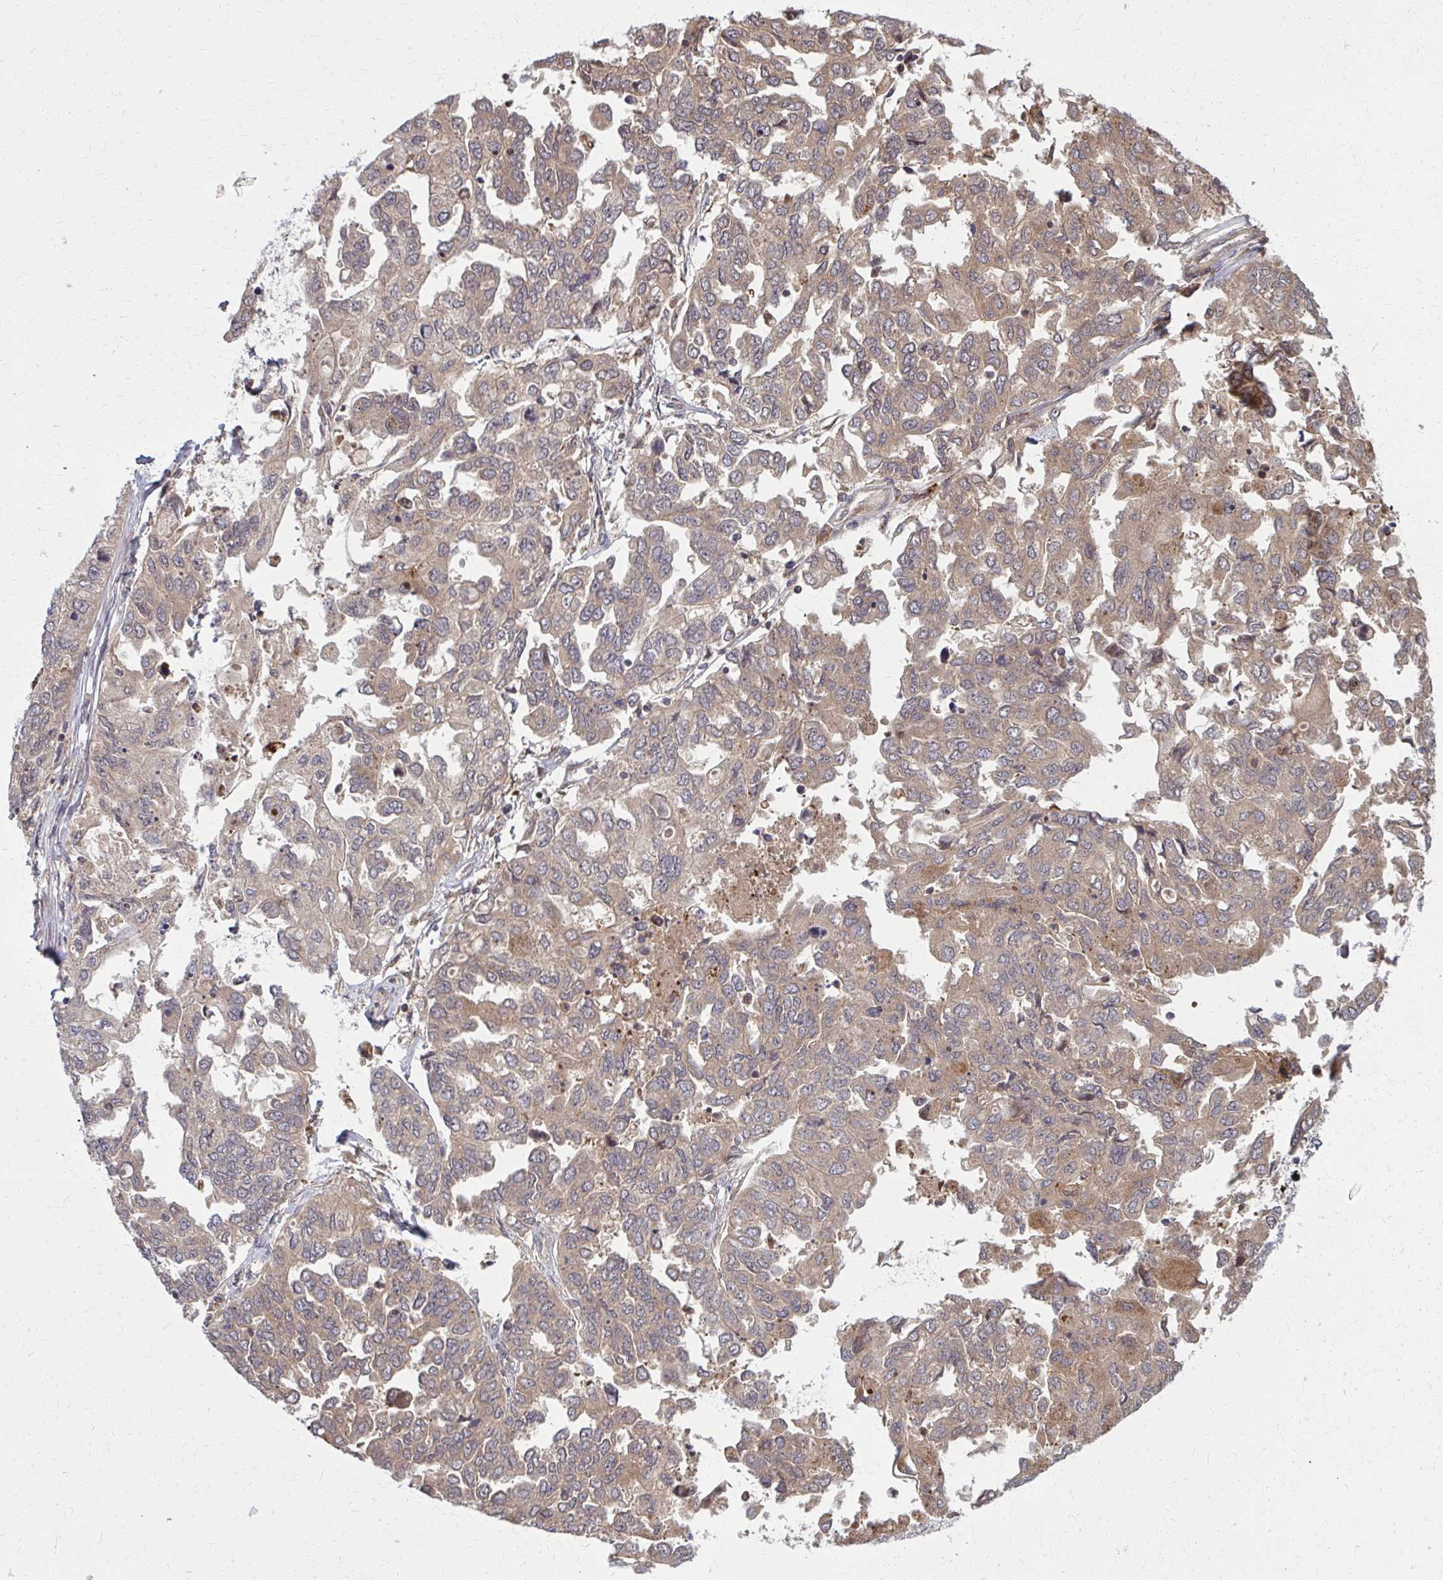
{"staining": {"intensity": "weak", "quantity": ">75%", "location": "cytoplasmic/membranous"}, "tissue": "ovarian cancer", "cell_type": "Tumor cells", "image_type": "cancer", "snomed": [{"axis": "morphology", "description": "Cystadenocarcinoma, serous, NOS"}, {"axis": "topography", "description": "Ovary"}], "caption": "Weak cytoplasmic/membranous positivity for a protein is identified in about >75% of tumor cells of ovarian cancer (serous cystadenocarcinoma) using immunohistochemistry.", "gene": "DBI", "patient": {"sex": "female", "age": 53}}